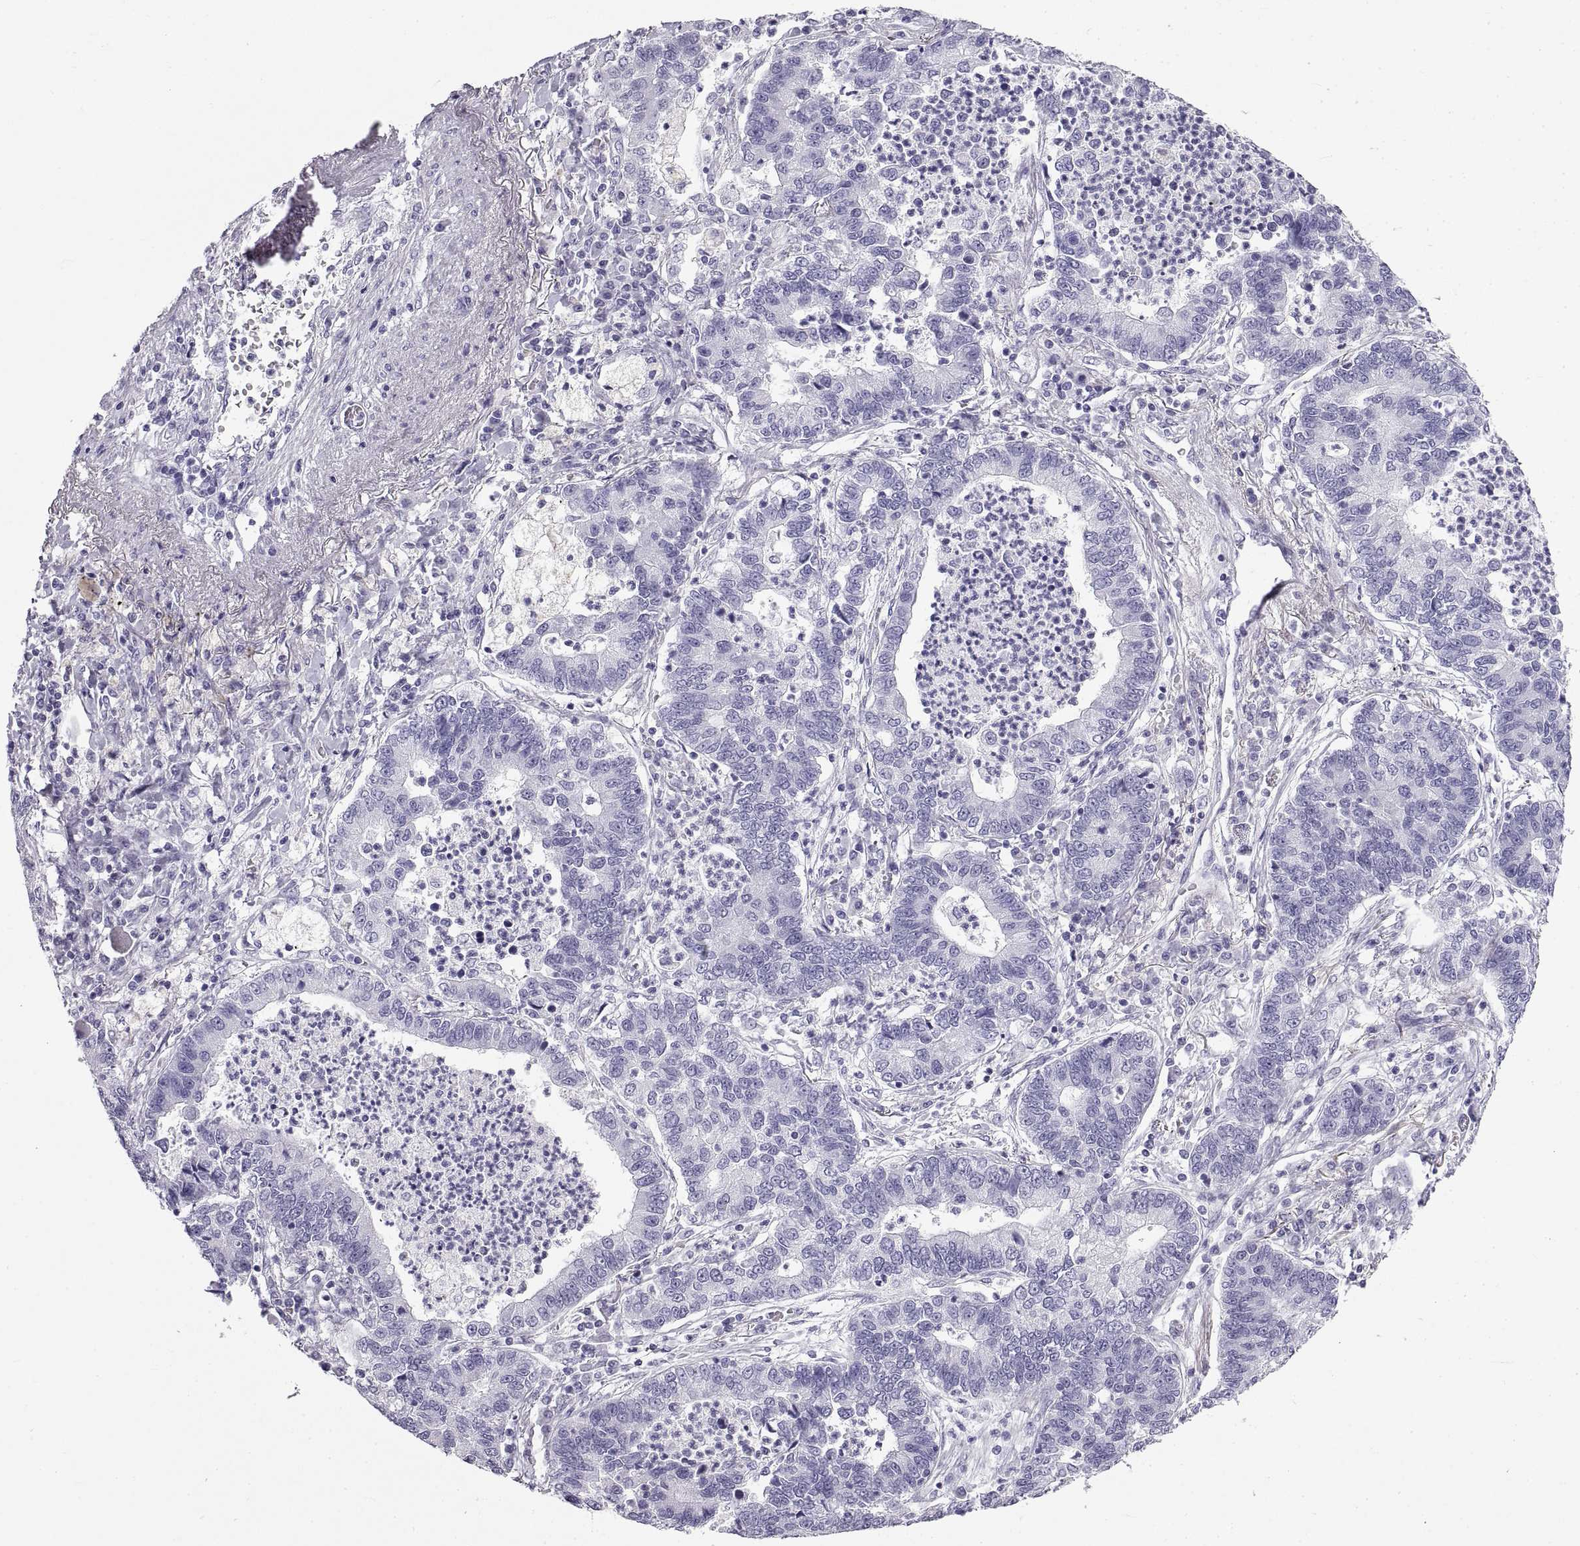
{"staining": {"intensity": "negative", "quantity": "none", "location": "none"}, "tissue": "lung cancer", "cell_type": "Tumor cells", "image_type": "cancer", "snomed": [{"axis": "morphology", "description": "Adenocarcinoma, NOS"}, {"axis": "topography", "description": "Lung"}], "caption": "This is an immunohistochemistry image of lung adenocarcinoma. There is no staining in tumor cells.", "gene": "RLBP1", "patient": {"sex": "female", "age": 57}}